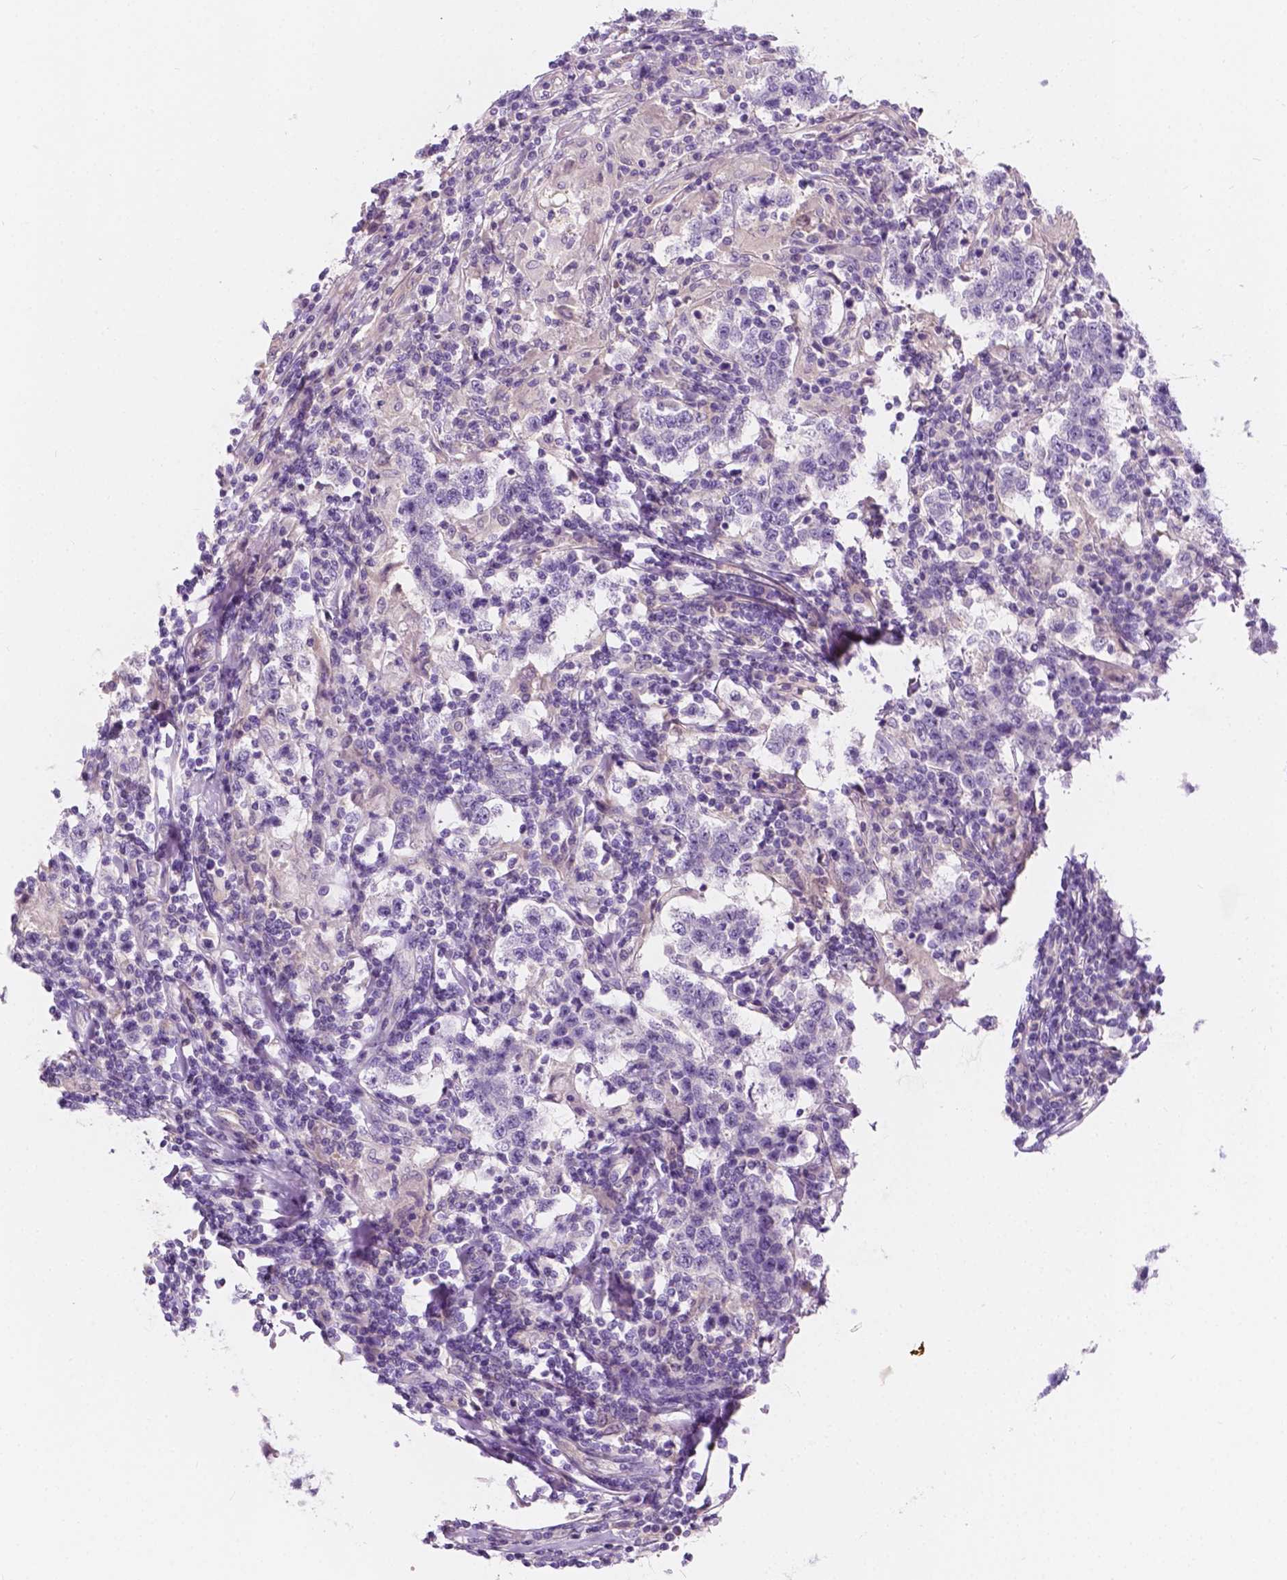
{"staining": {"intensity": "negative", "quantity": "none", "location": "none"}, "tissue": "testis cancer", "cell_type": "Tumor cells", "image_type": "cancer", "snomed": [{"axis": "morphology", "description": "Seminoma, NOS"}, {"axis": "morphology", "description": "Carcinoma, Embryonal, NOS"}, {"axis": "topography", "description": "Testis"}], "caption": "This is an IHC micrograph of human testis seminoma. There is no staining in tumor cells.", "gene": "SIRT2", "patient": {"sex": "male", "age": 41}}